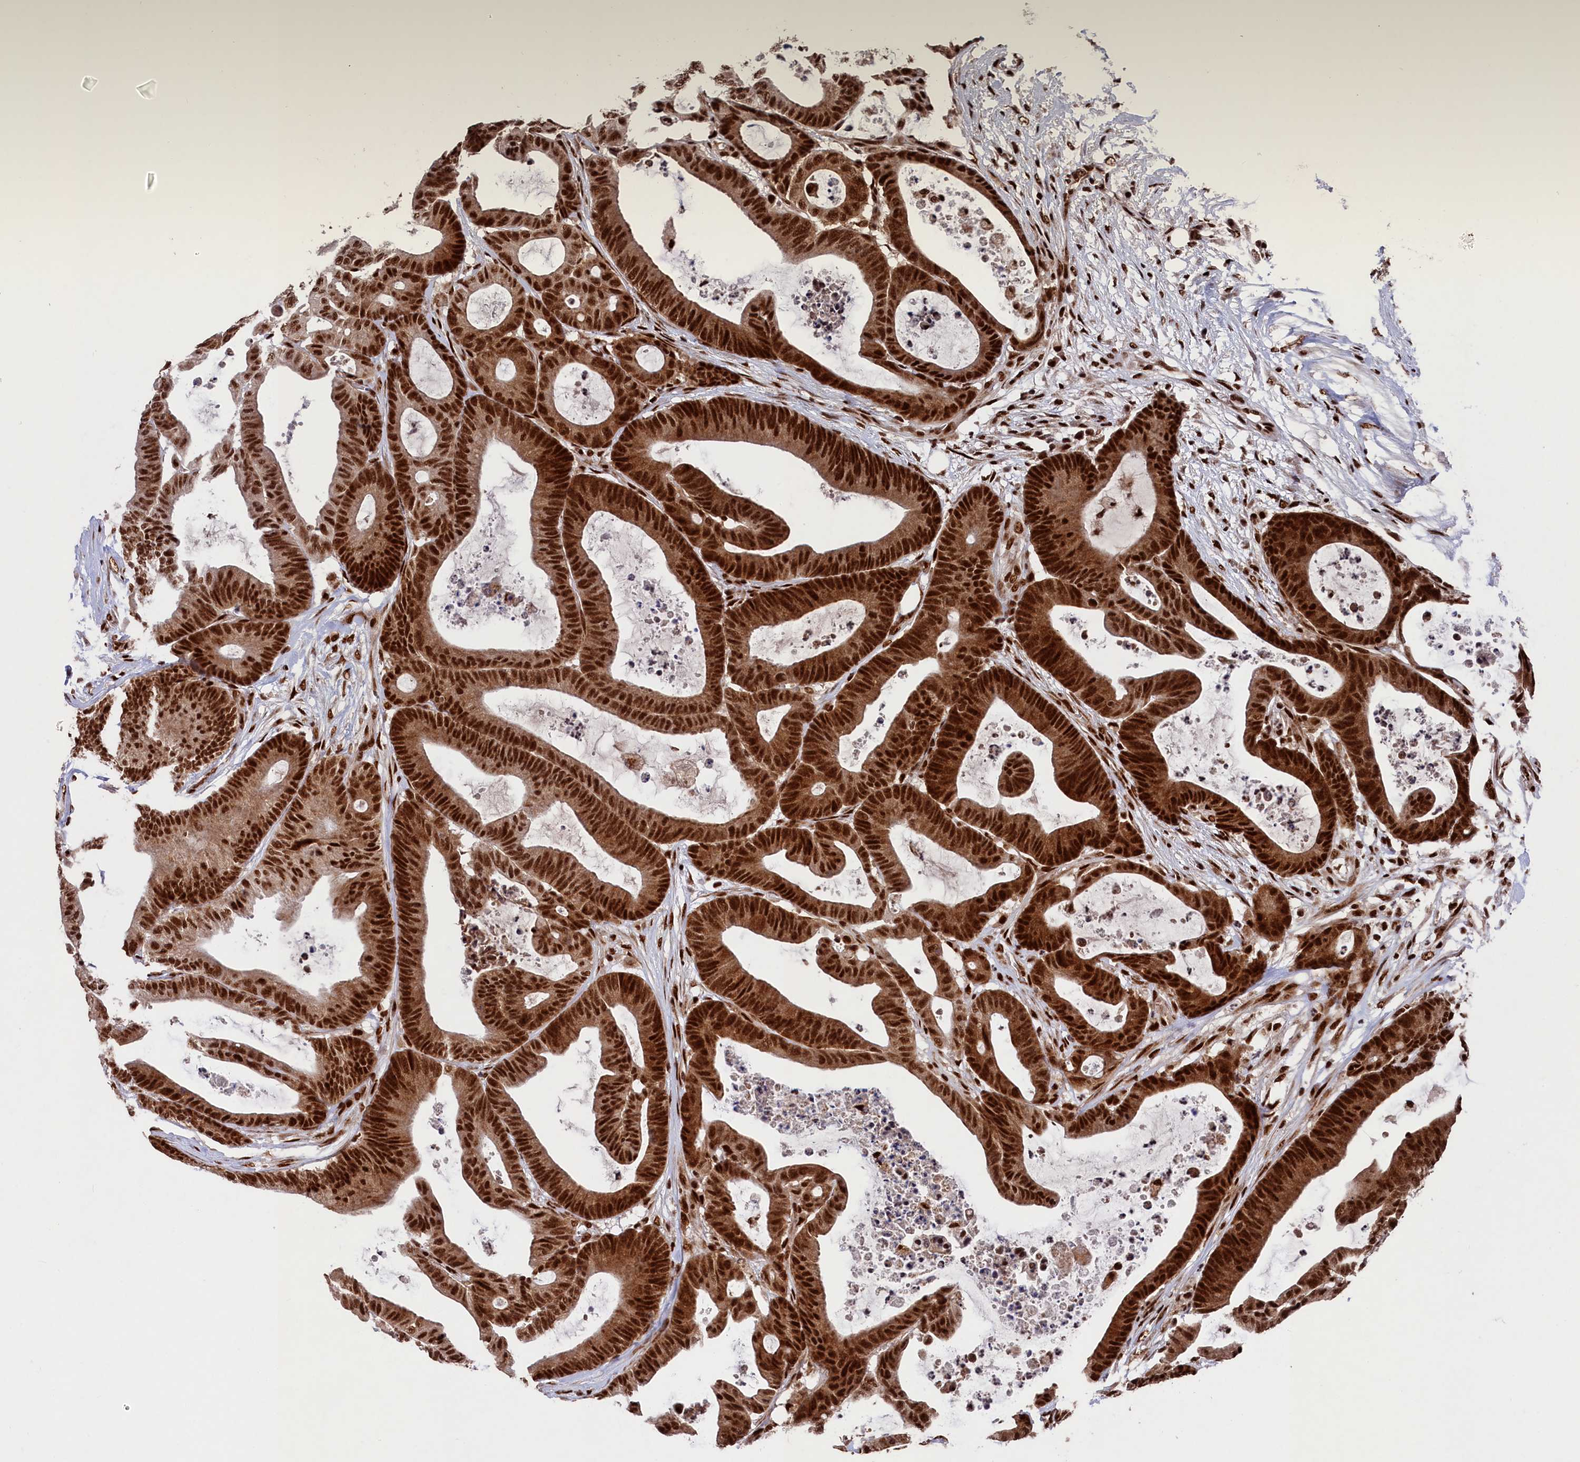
{"staining": {"intensity": "strong", "quantity": ">75%", "location": "cytoplasmic/membranous,nuclear"}, "tissue": "colorectal cancer", "cell_type": "Tumor cells", "image_type": "cancer", "snomed": [{"axis": "morphology", "description": "Adenocarcinoma, NOS"}, {"axis": "topography", "description": "Colon"}], "caption": "An immunohistochemistry (IHC) image of tumor tissue is shown. Protein staining in brown labels strong cytoplasmic/membranous and nuclear positivity in colorectal cancer within tumor cells.", "gene": "PRPF31", "patient": {"sex": "female", "age": 84}}